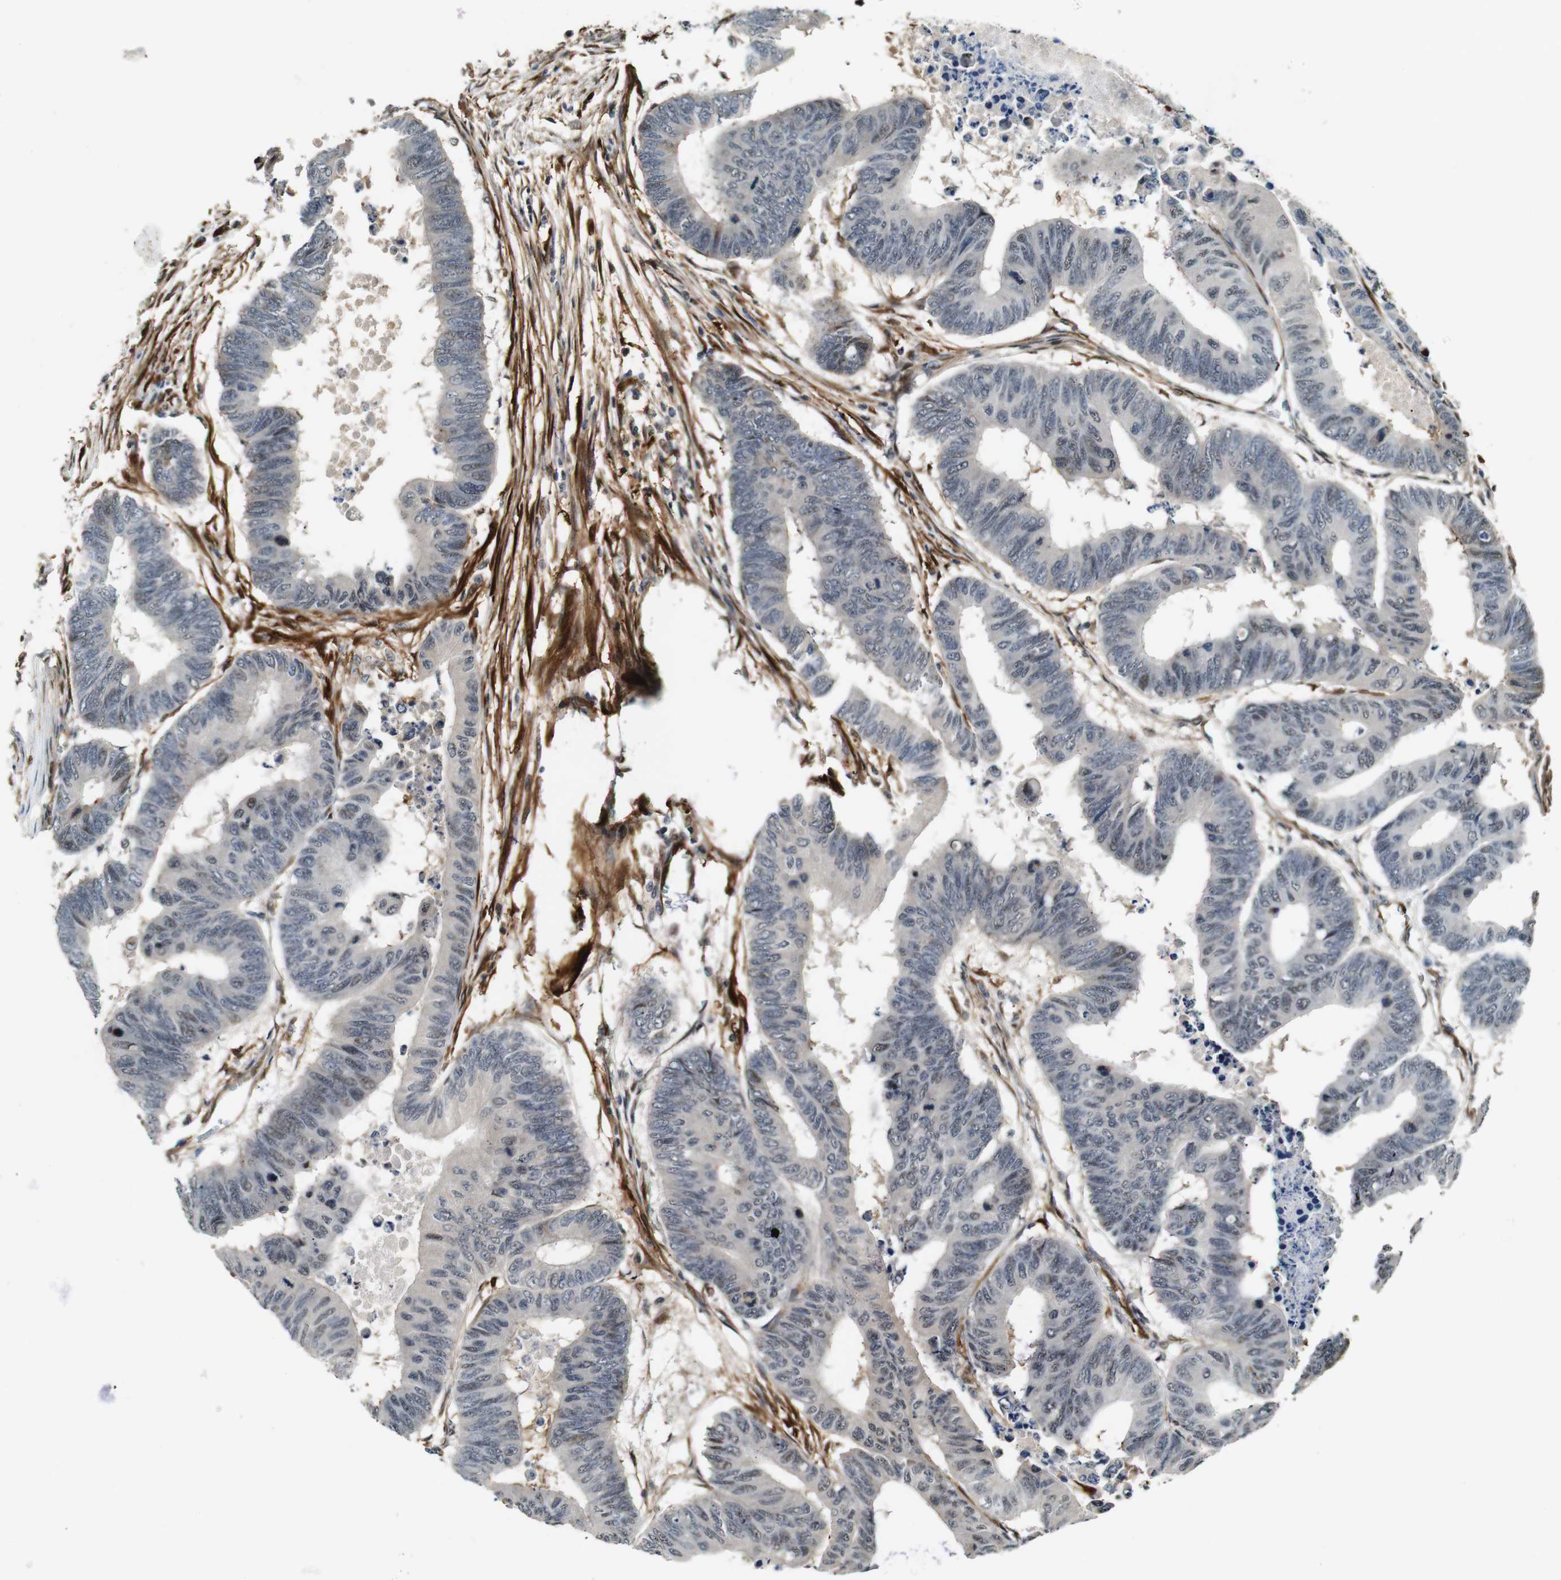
{"staining": {"intensity": "weak", "quantity": "<25%", "location": "cytoplasmic/membranous,nuclear"}, "tissue": "colorectal cancer", "cell_type": "Tumor cells", "image_type": "cancer", "snomed": [{"axis": "morphology", "description": "Normal tissue, NOS"}, {"axis": "morphology", "description": "Adenocarcinoma, NOS"}, {"axis": "topography", "description": "Rectum"}, {"axis": "topography", "description": "Peripheral nerve tissue"}], "caption": "An immunohistochemistry photomicrograph of adenocarcinoma (colorectal) is shown. There is no staining in tumor cells of adenocarcinoma (colorectal).", "gene": "LXN", "patient": {"sex": "male", "age": 92}}